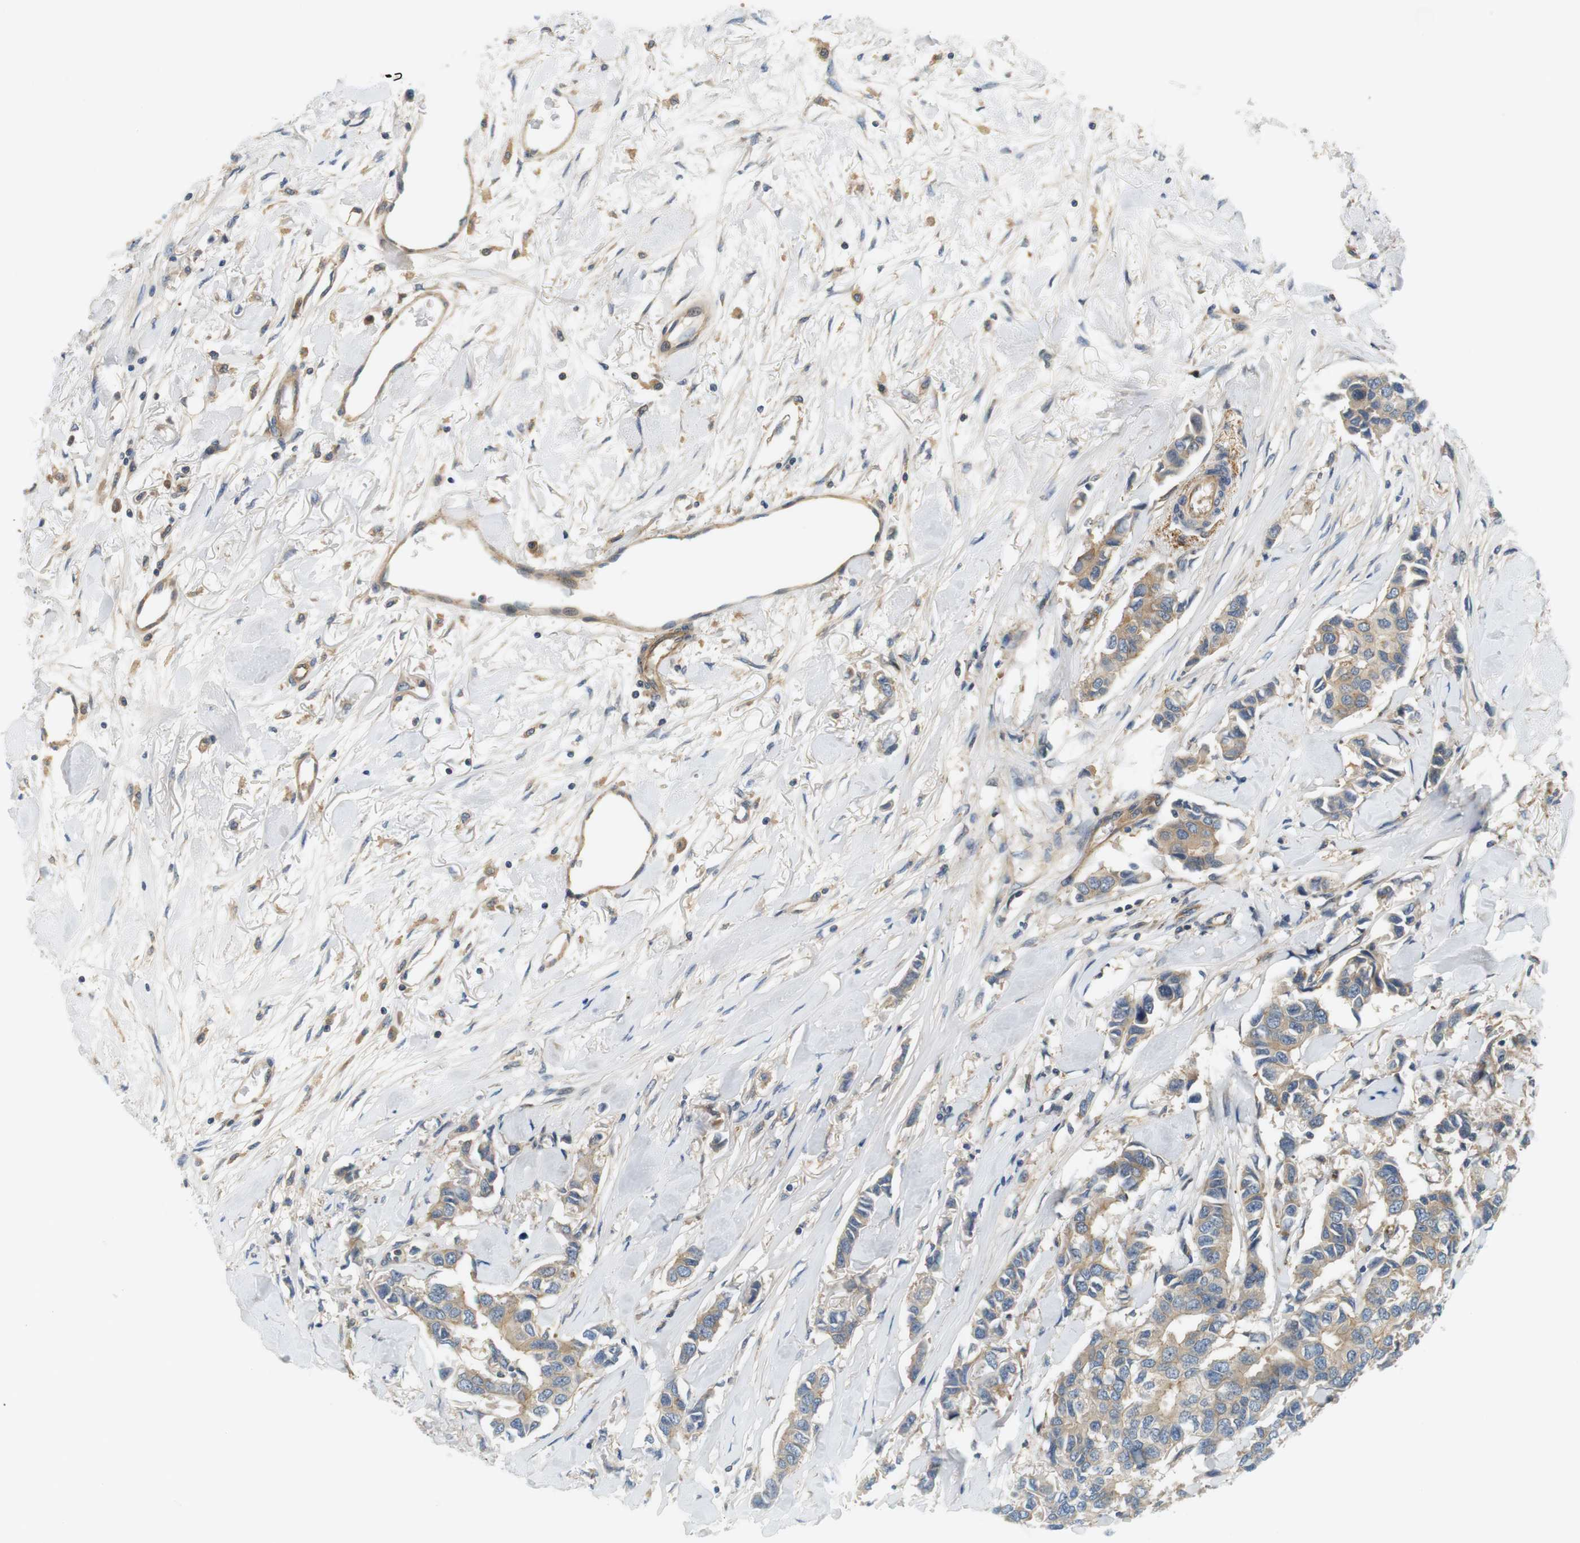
{"staining": {"intensity": "moderate", "quantity": "25%-75%", "location": "cytoplasmic/membranous"}, "tissue": "breast cancer", "cell_type": "Tumor cells", "image_type": "cancer", "snomed": [{"axis": "morphology", "description": "Duct carcinoma"}, {"axis": "topography", "description": "Breast"}], "caption": "Human breast cancer (invasive ductal carcinoma) stained for a protein (brown) displays moderate cytoplasmic/membranous positive expression in about 25%-75% of tumor cells.", "gene": "SH3GLB1", "patient": {"sex": "female", "age": 80}}